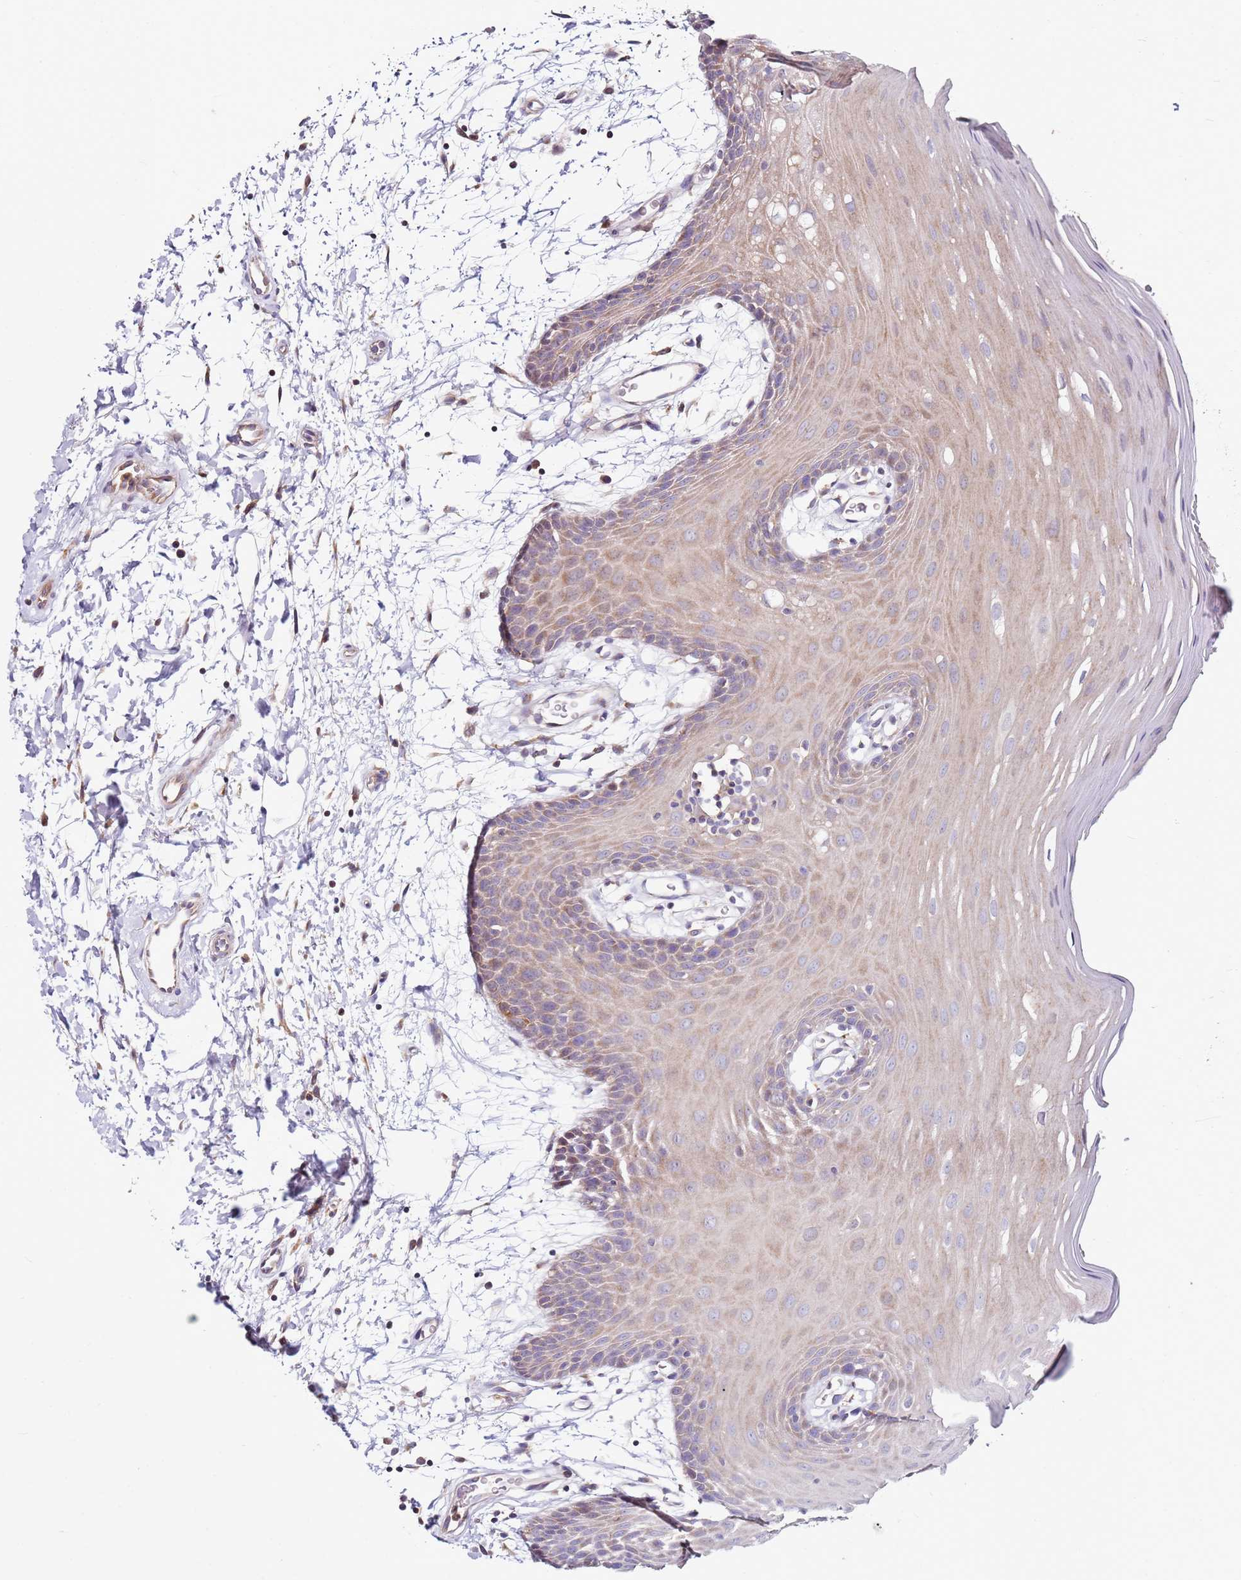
{"staining": {"intensity": "weak", "quantity": ">75%", "location": "cytoplasmic/membranous"}, "tissue": "oral mucosa", "cell_type": "Squamous epithelial cells", "image_type": "normal", "snomed": [{"axis": "morphology", "description": "Normal tissue, NOS"}, {"axis": "topography", "description": "Skeletal muscle"}, {"axis": "topography", "description": "Oral tissue"}, {"axis": "topography", "description": "Salivary gland"}, {"axis": "topography", "description": "Peripheral nerve tissue"}], "caption": "Oral mucosa was stained to show a protein in brown. There is low levels of weak cytoplasmic/membranous positivity in about >75% of squamous epithelial cells. (brown staining indicates protein expression, while blue staining denotes nuclei).", "gene": "CNOT9", "patient": {"sex": "male", "age": 54}}